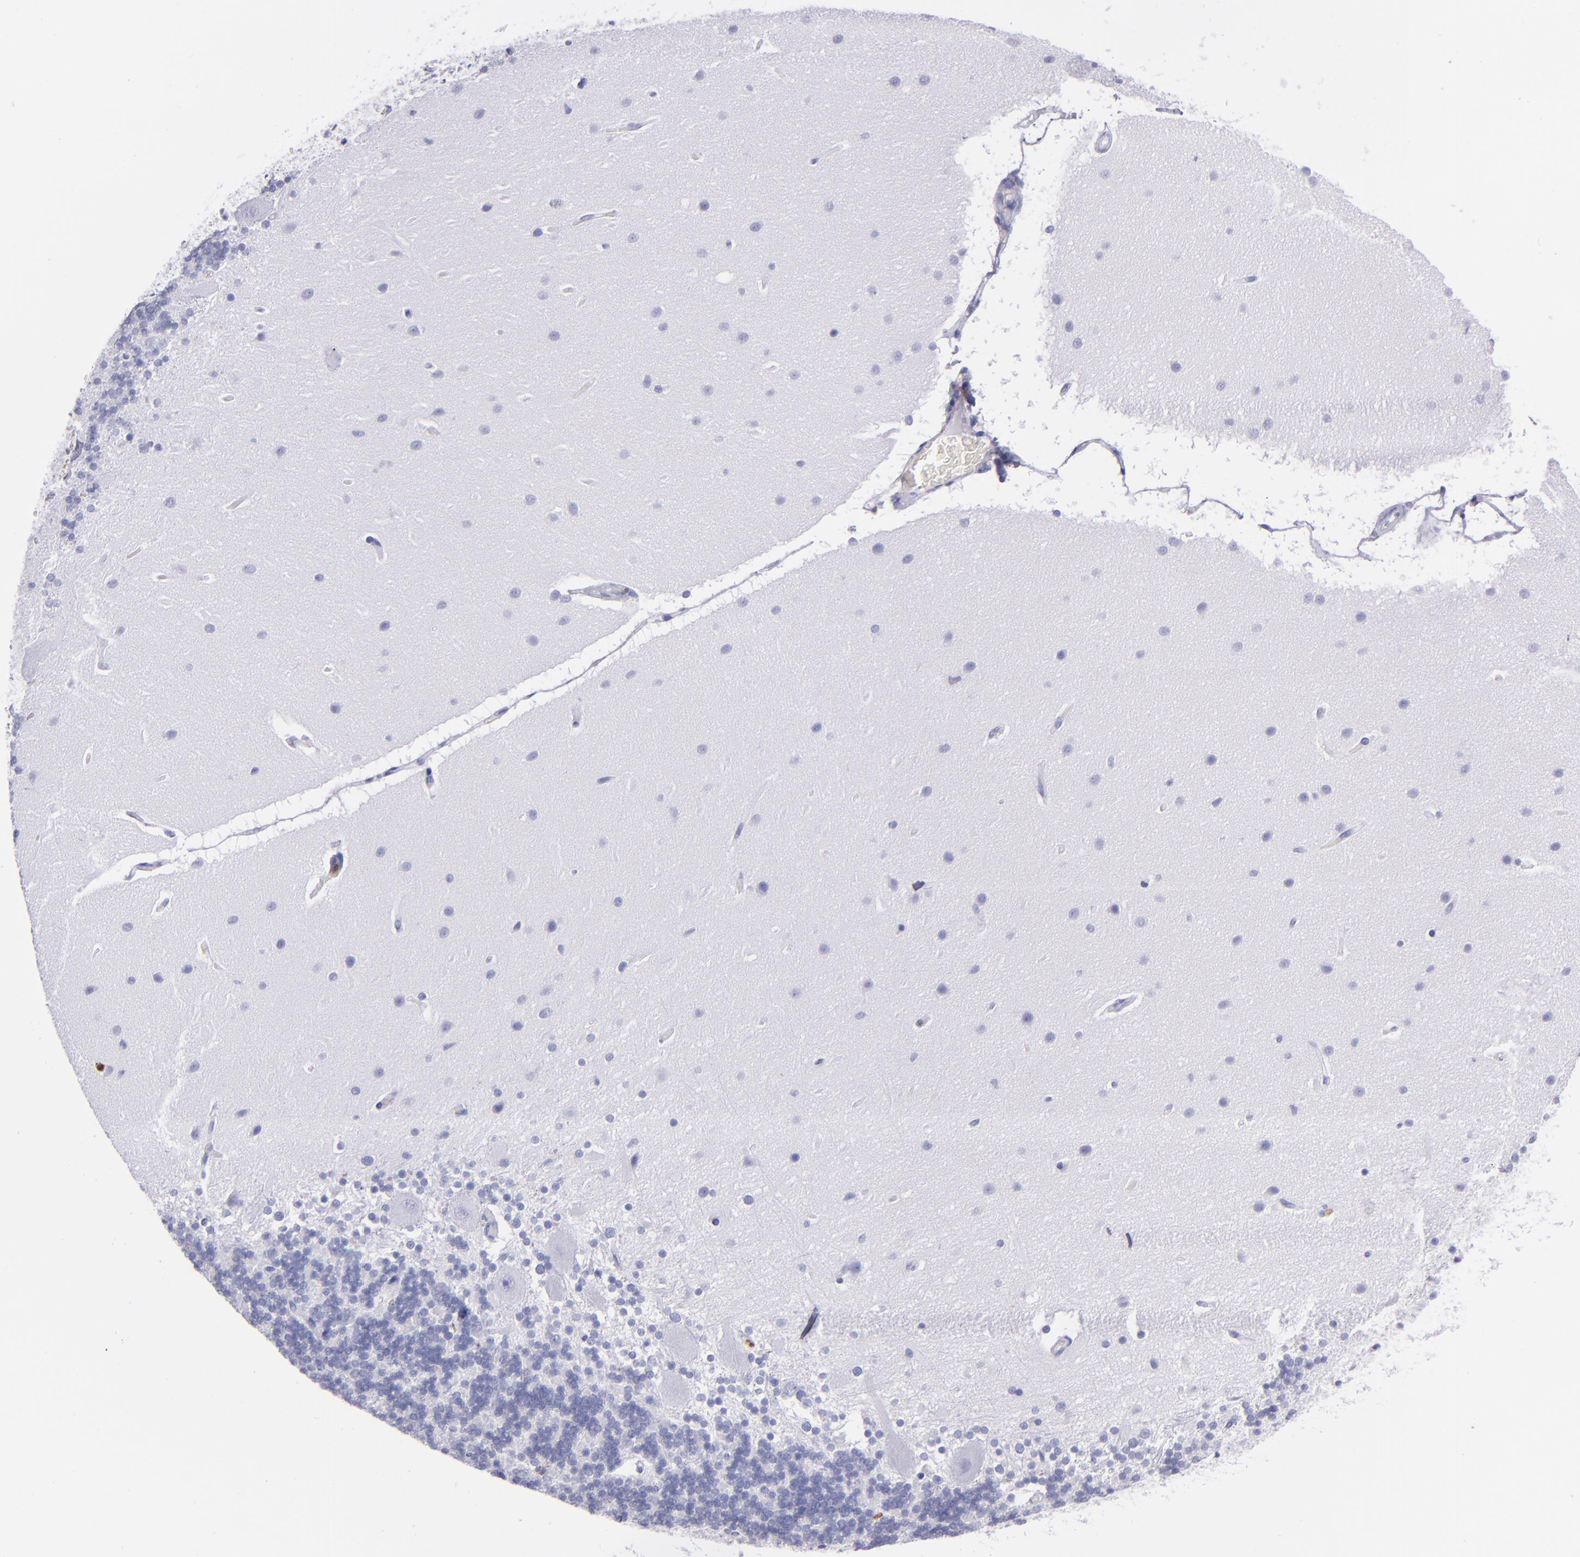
{"staining": {"intensity": "negative", "quantity": "none", "location": "none"}, "tissue": "cerebellum", "cell_type": "Cells in granular layer", "image_type": "normal", "snomed": [{"axis": "morphology", "description": "Normal tissue, NOS"}, {"axis": "topography", "description": "Cerebellum"}], "caption": "This histopathology image is of benign cerebellum stained with immunohistochemistry (IHC) to label a protein in brown with the nuclei are counter-stained blue. There is no positivity in cells in granular layer. (Brightfield microscopy of DAB (3,3'-diaminobenzidine) immunohistochemistry at high magnification).", "gene": "CR1", "patient": {"sex": "female", "age": 54}}